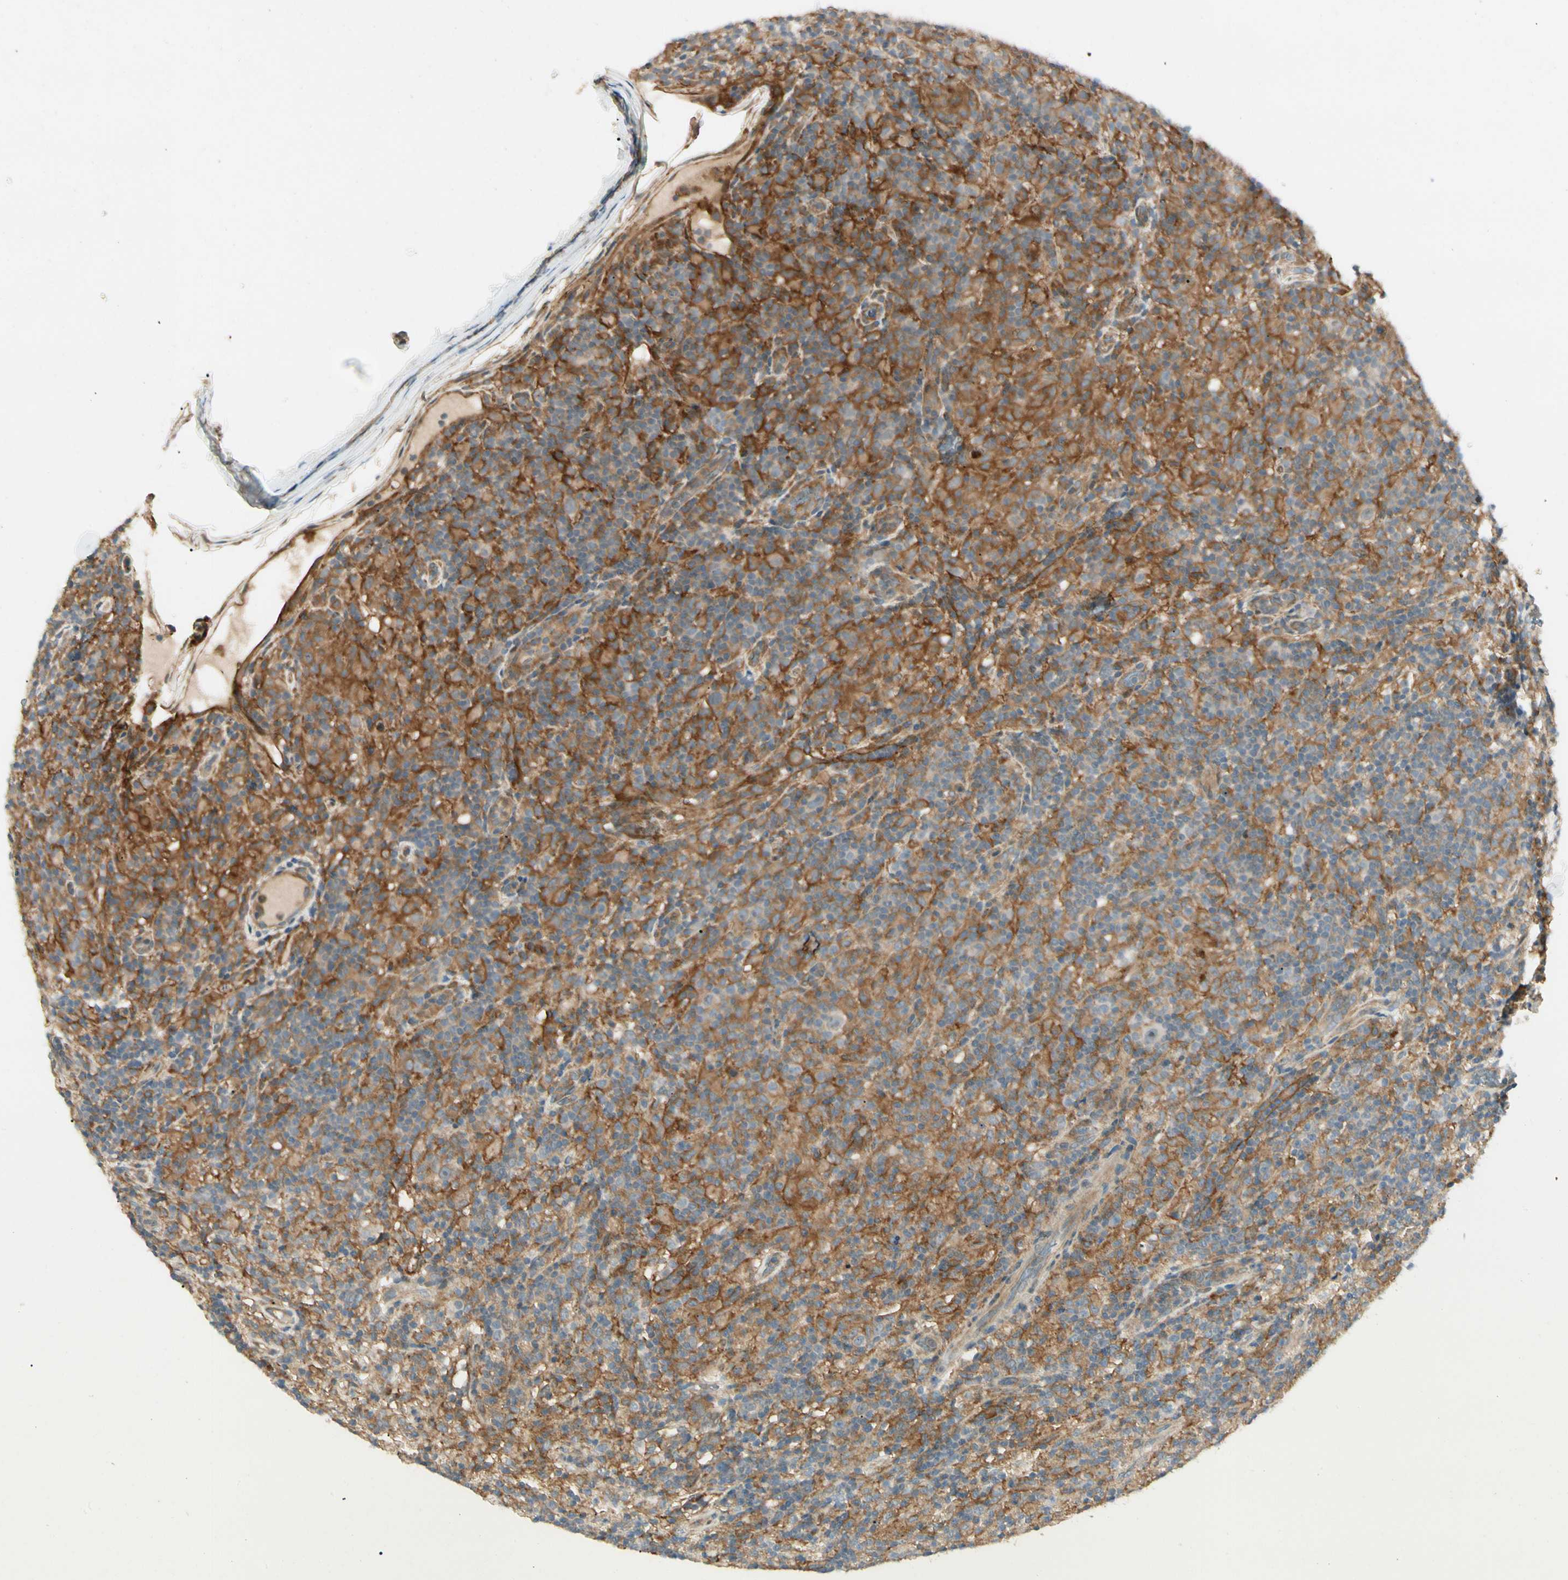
{"staining": {"intensity": "weak", "quantity": "25%-75%", "location": "cytoplasmic/membranous"}, "tissue": "lymphoma", "cell_type": "Tumor cells", "image_type": "cancer", "snomed": [{"axis": "morphology", "description": "Hodgkin's disease, NOS"}, {"axis": "topography", "description": "Lymph node"}], "caption": "A photomicrograph of human Hodgkin's disease stained for a protein demonstrates weak cytoplasmic/membranous brown staining in tumor cells.", "gene": "FNDC3B", "patient": {"sex": "male", "age": 70}}